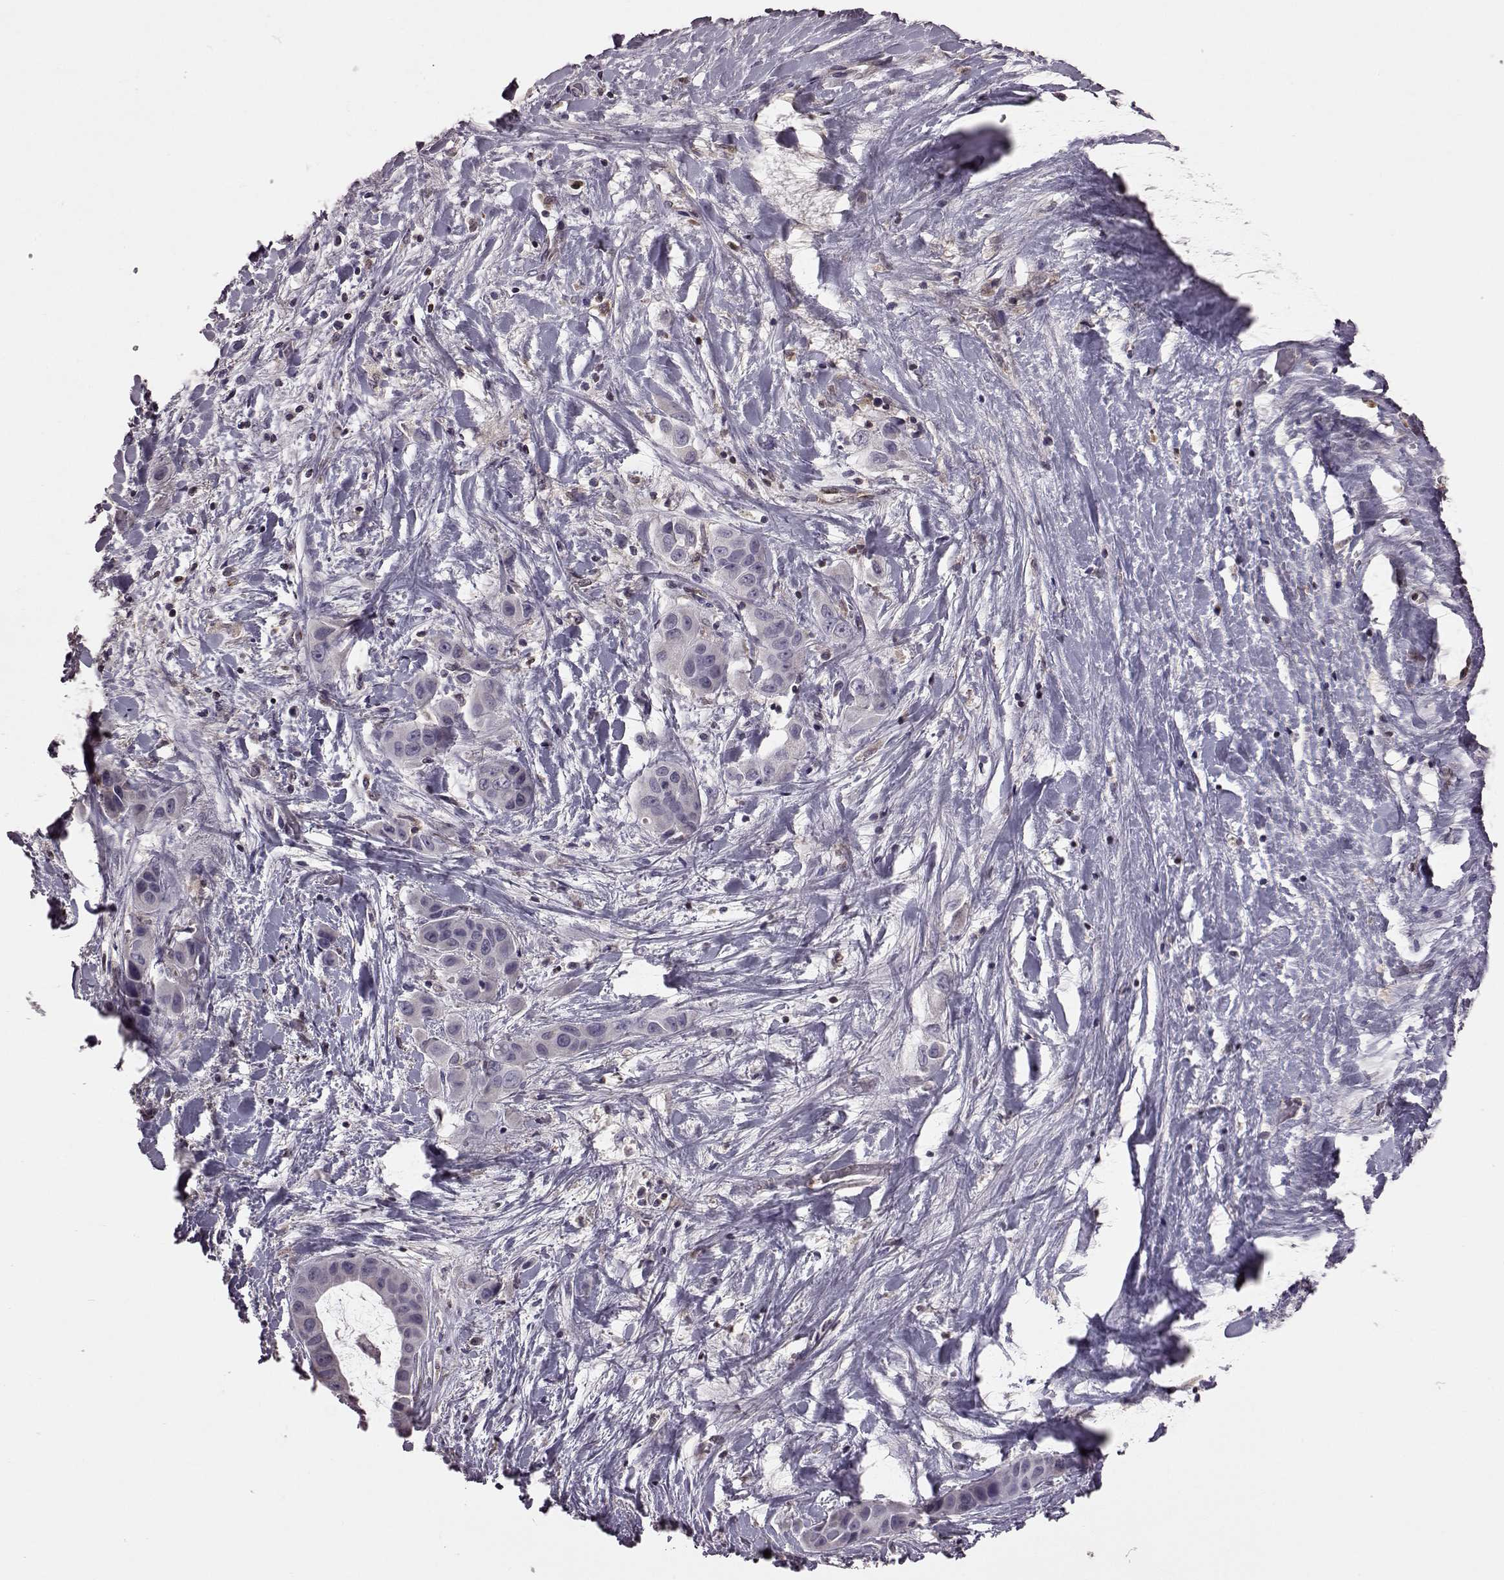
{"staining": {"intensity": "negative", "quantity": "none", "location": "none"}, "tissue": "liver cancer", "cell_type": "Tumor cells", "image_type": "cancer", "snomed": [{"axis": "morphology", "description": "Cholangiocarcinoma"}, {"axis": "topography", "description": "Liver"}], "caption": "Immunohistochemistry (IHC) of cholangiocarcinoma (liver) shows no staining in tumor cells.", "gene": "CDC42SE1", "patient": {"sex": "female", "age": 52}}